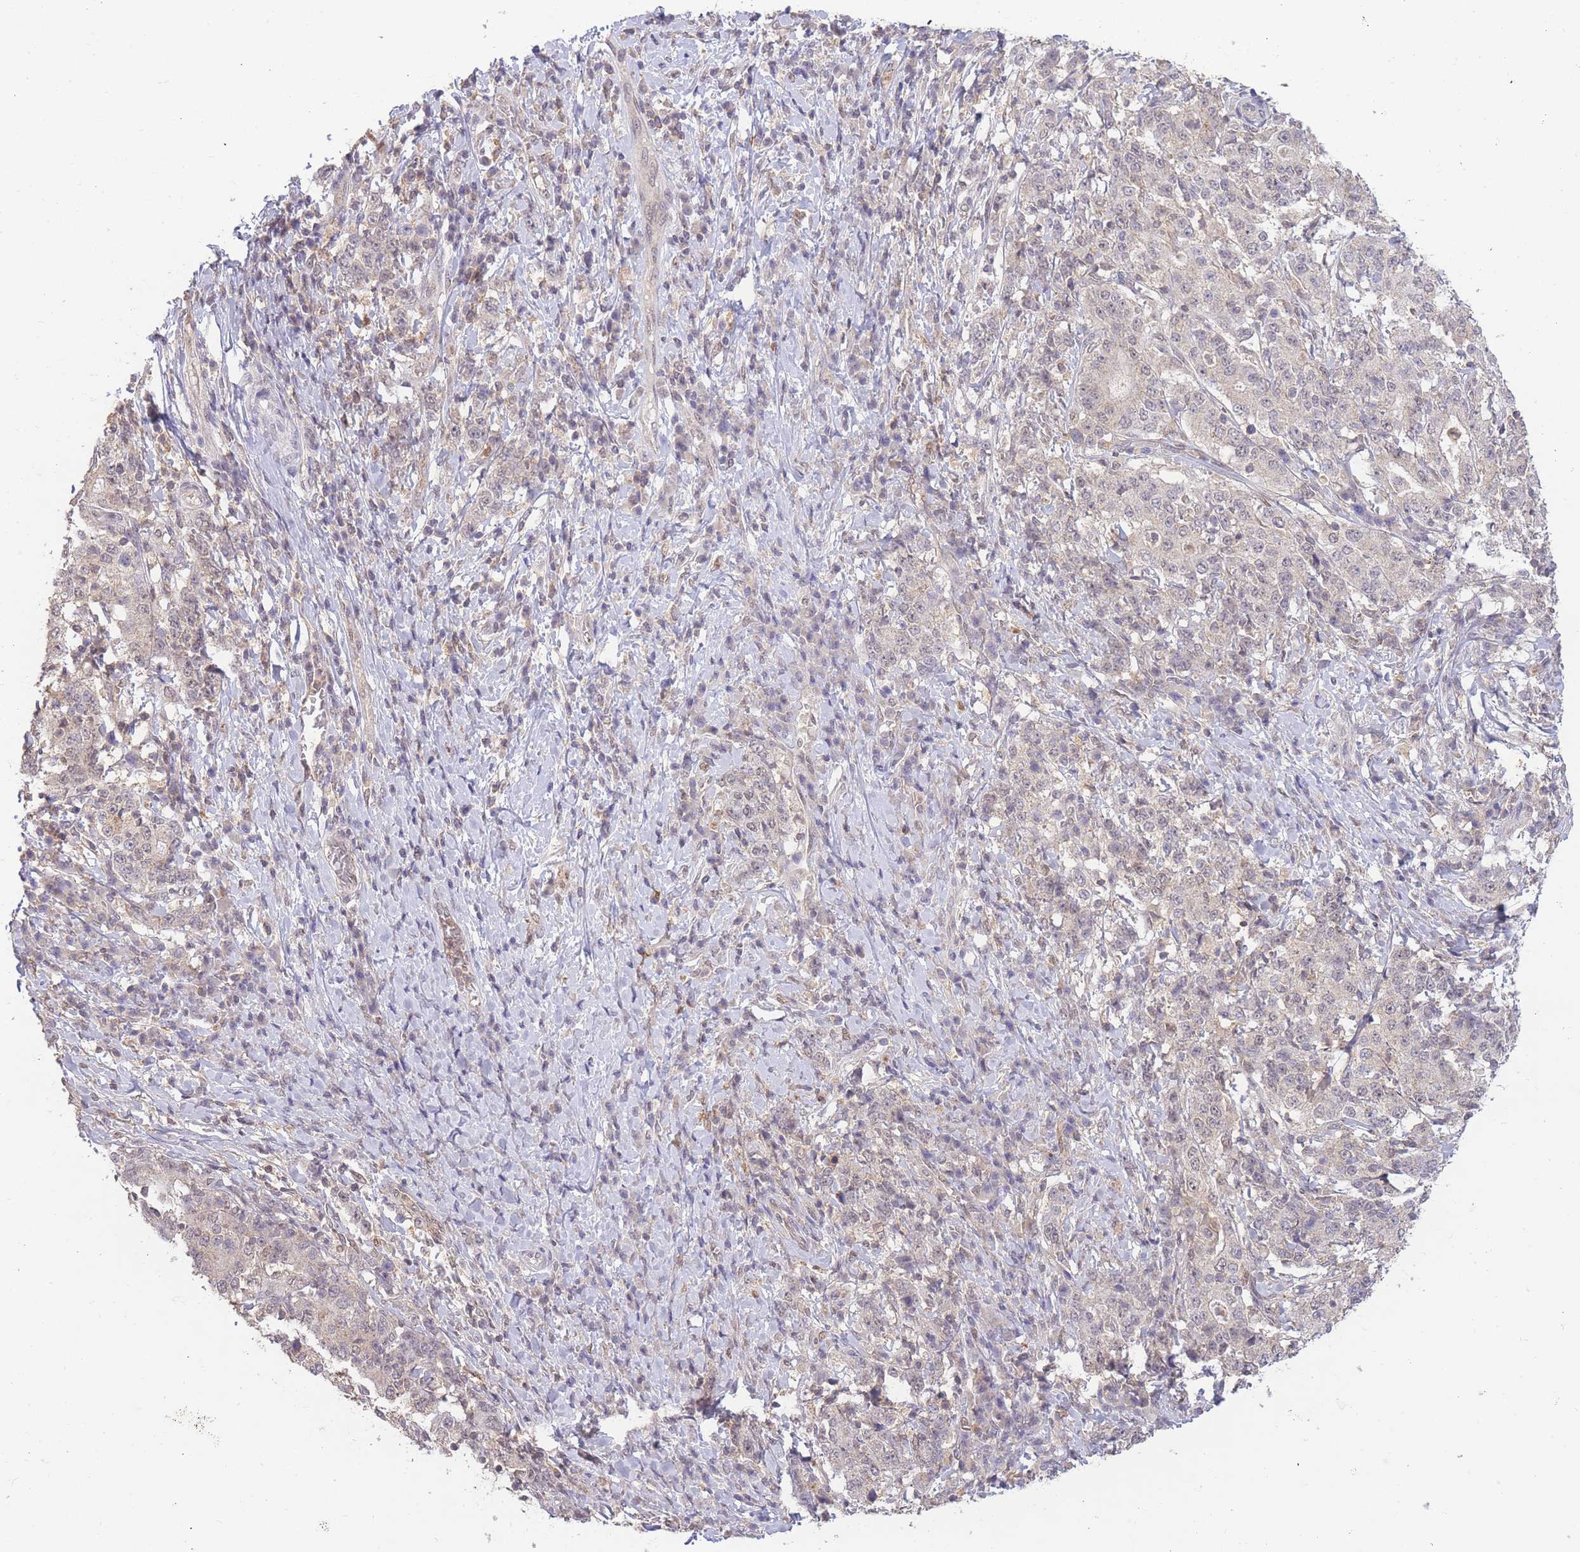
{"staining": {"intensity": "negative", "quantity": "none", "location": "none"}, "tissue": "stomach cancer", "cell_type": "Tumor cells", "image_type": "cancer", "snomed": [{"axis": "morphology", "description": "Normal tissue, NOS"}, {"axis": "morphology", "description": "Adenocarcinoma, NOS"}, {"axis": "topography", "description": "Stomach, upper"}, {"axis": "topography", "description": "Stomach"}], "caption": "The photomicrograph shows no significant staining in tumor cells of stomach adenocarcinoma.", "gene": "RNF144B", "patient": {"sex": "male", "age": 59}}